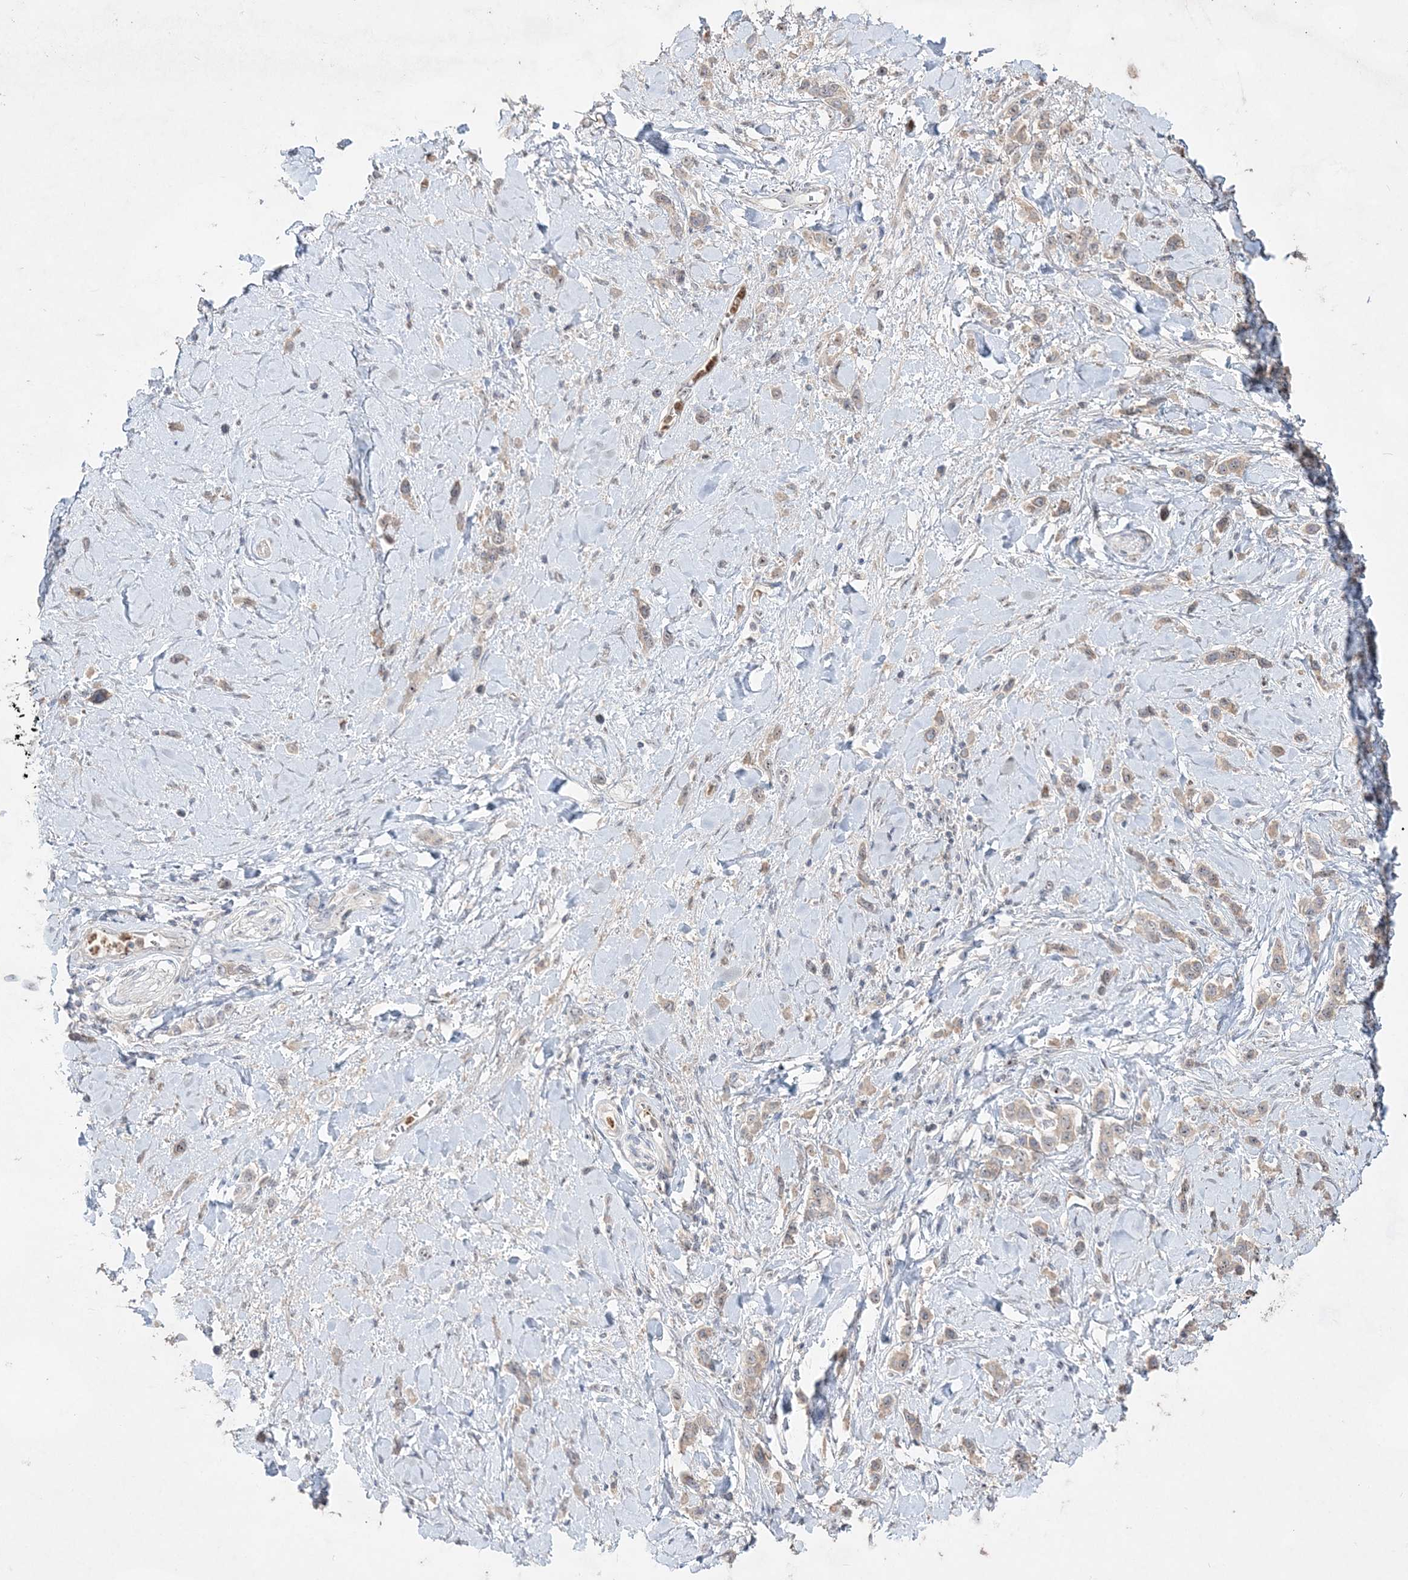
{"staining": {"intensity": "weak", "quantity": "25%-75%", "location": "cytoplasmic/membranous,nuclear"}, "tissue": "stomach cancer", "cell_type": "Tumor cells", "image_type": "cancer", "snomed": [{"axis": "morphology", "description": "Normal tissue, NOS"}, {"axis": "morphology", "description": "Adenocarcinoma, NOS"}, {"axis": "topography", "description": "Stomach, upper"}, {"axis": "topography", "description": "Stomach"}], "caption": "Protein expression analysis of human stomach cancer reveals weak cytoplasmic/membranous and nuclear positivity in approximately 25%-75% of tumor cells.", "gene": "NOP16", "patient": {"sex": "female", "age": 65}}